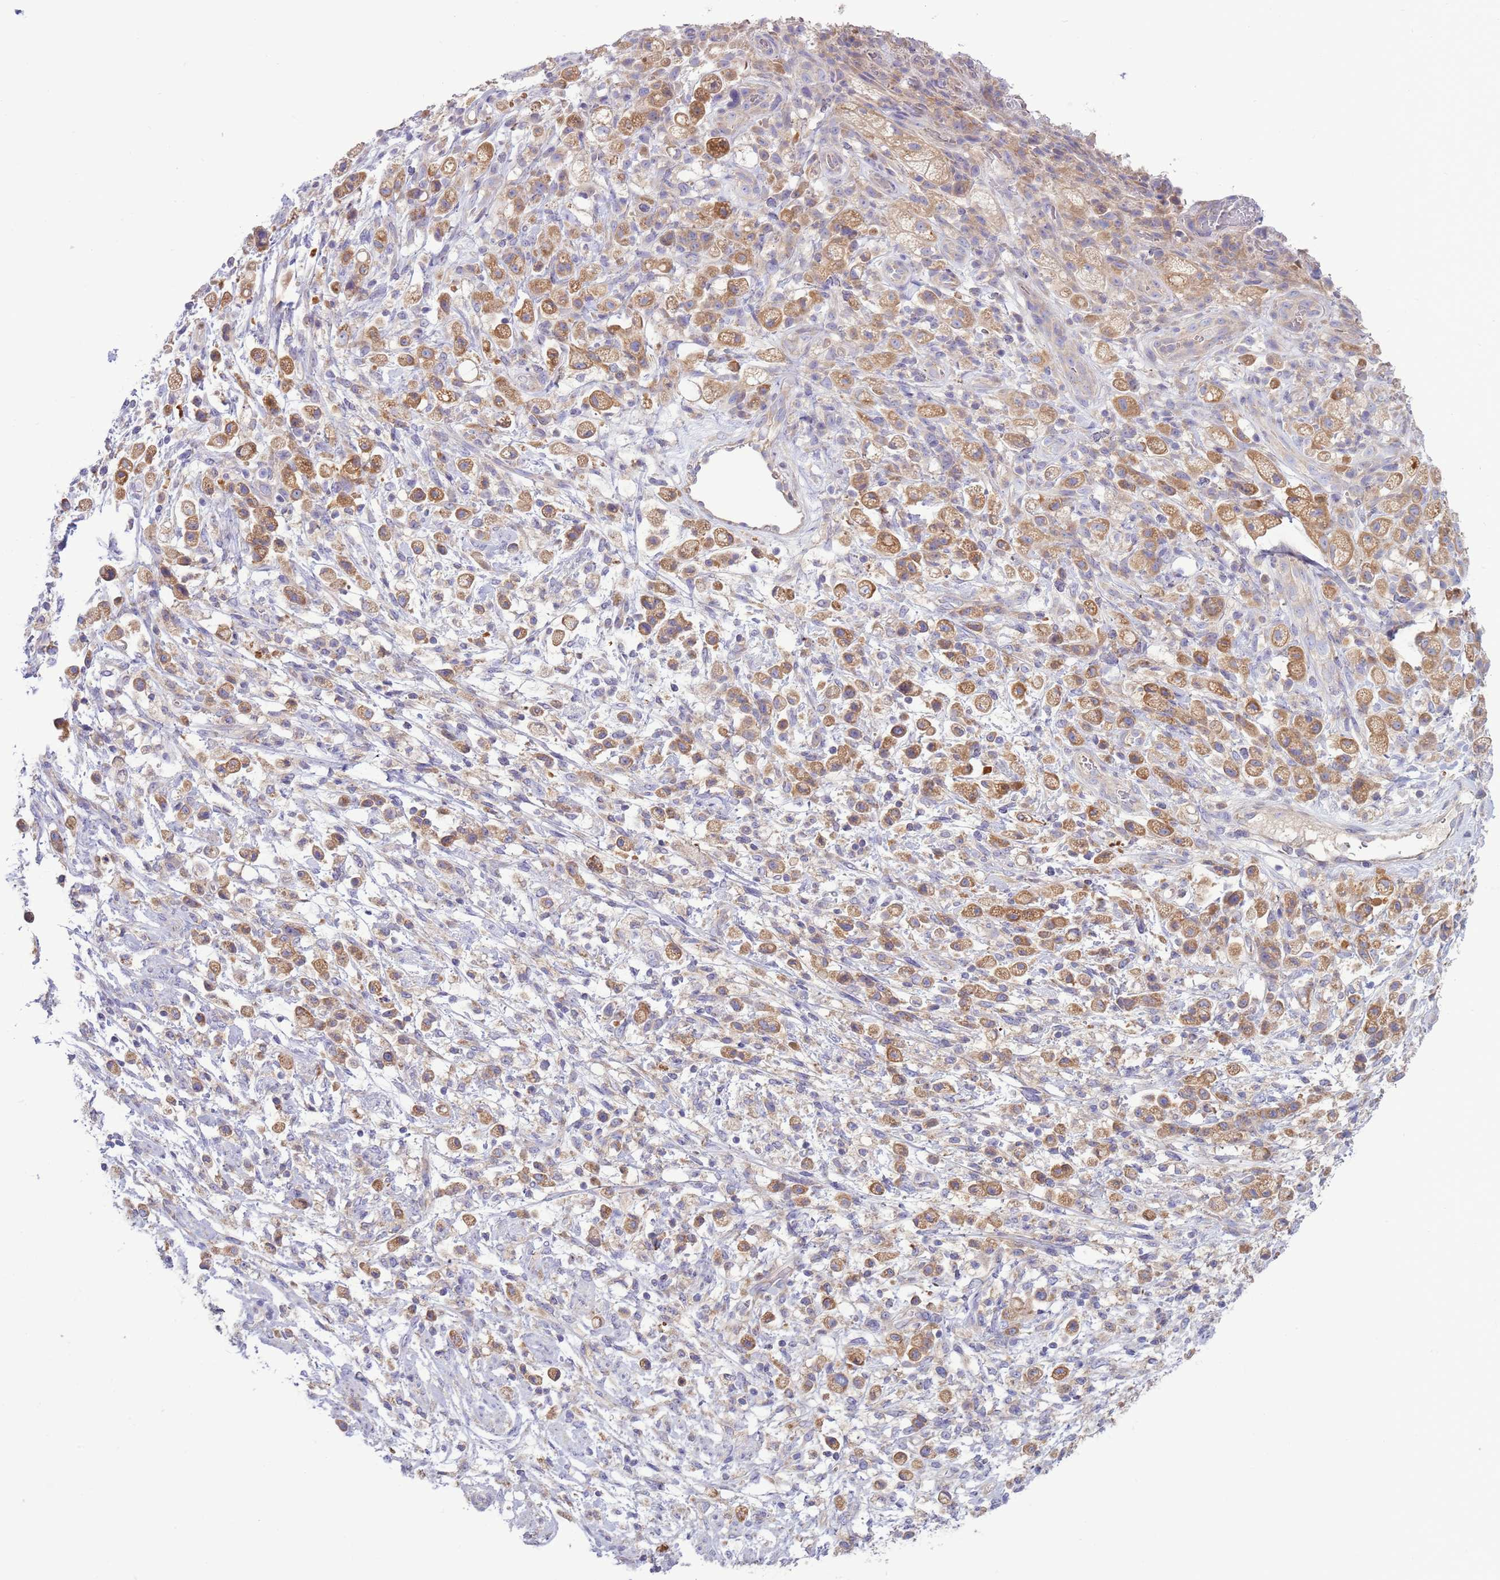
{"staining": {"intensity": "moderate", "quantity": ">75%", "location": "cytoplasmic/membranous"}, "tissue": "stomach cancer", "cell_type": "Tumor cells", "image_type": "cancer", "snomed": [{"axis": "morphology", "description": "Adenocarcinoma, NOS"}, {"axis": "topography", "description": "Stomach"}], "caption": "Stomach cancer (adenocarcinoma) was stained to show a protein in brown. There is medium levels of moderate cytoplasmic/membranous positivity in approximately >75% of tumor cells.", "gene": "UQCRQ", "patient": {"sex": "female", "age": 60}}